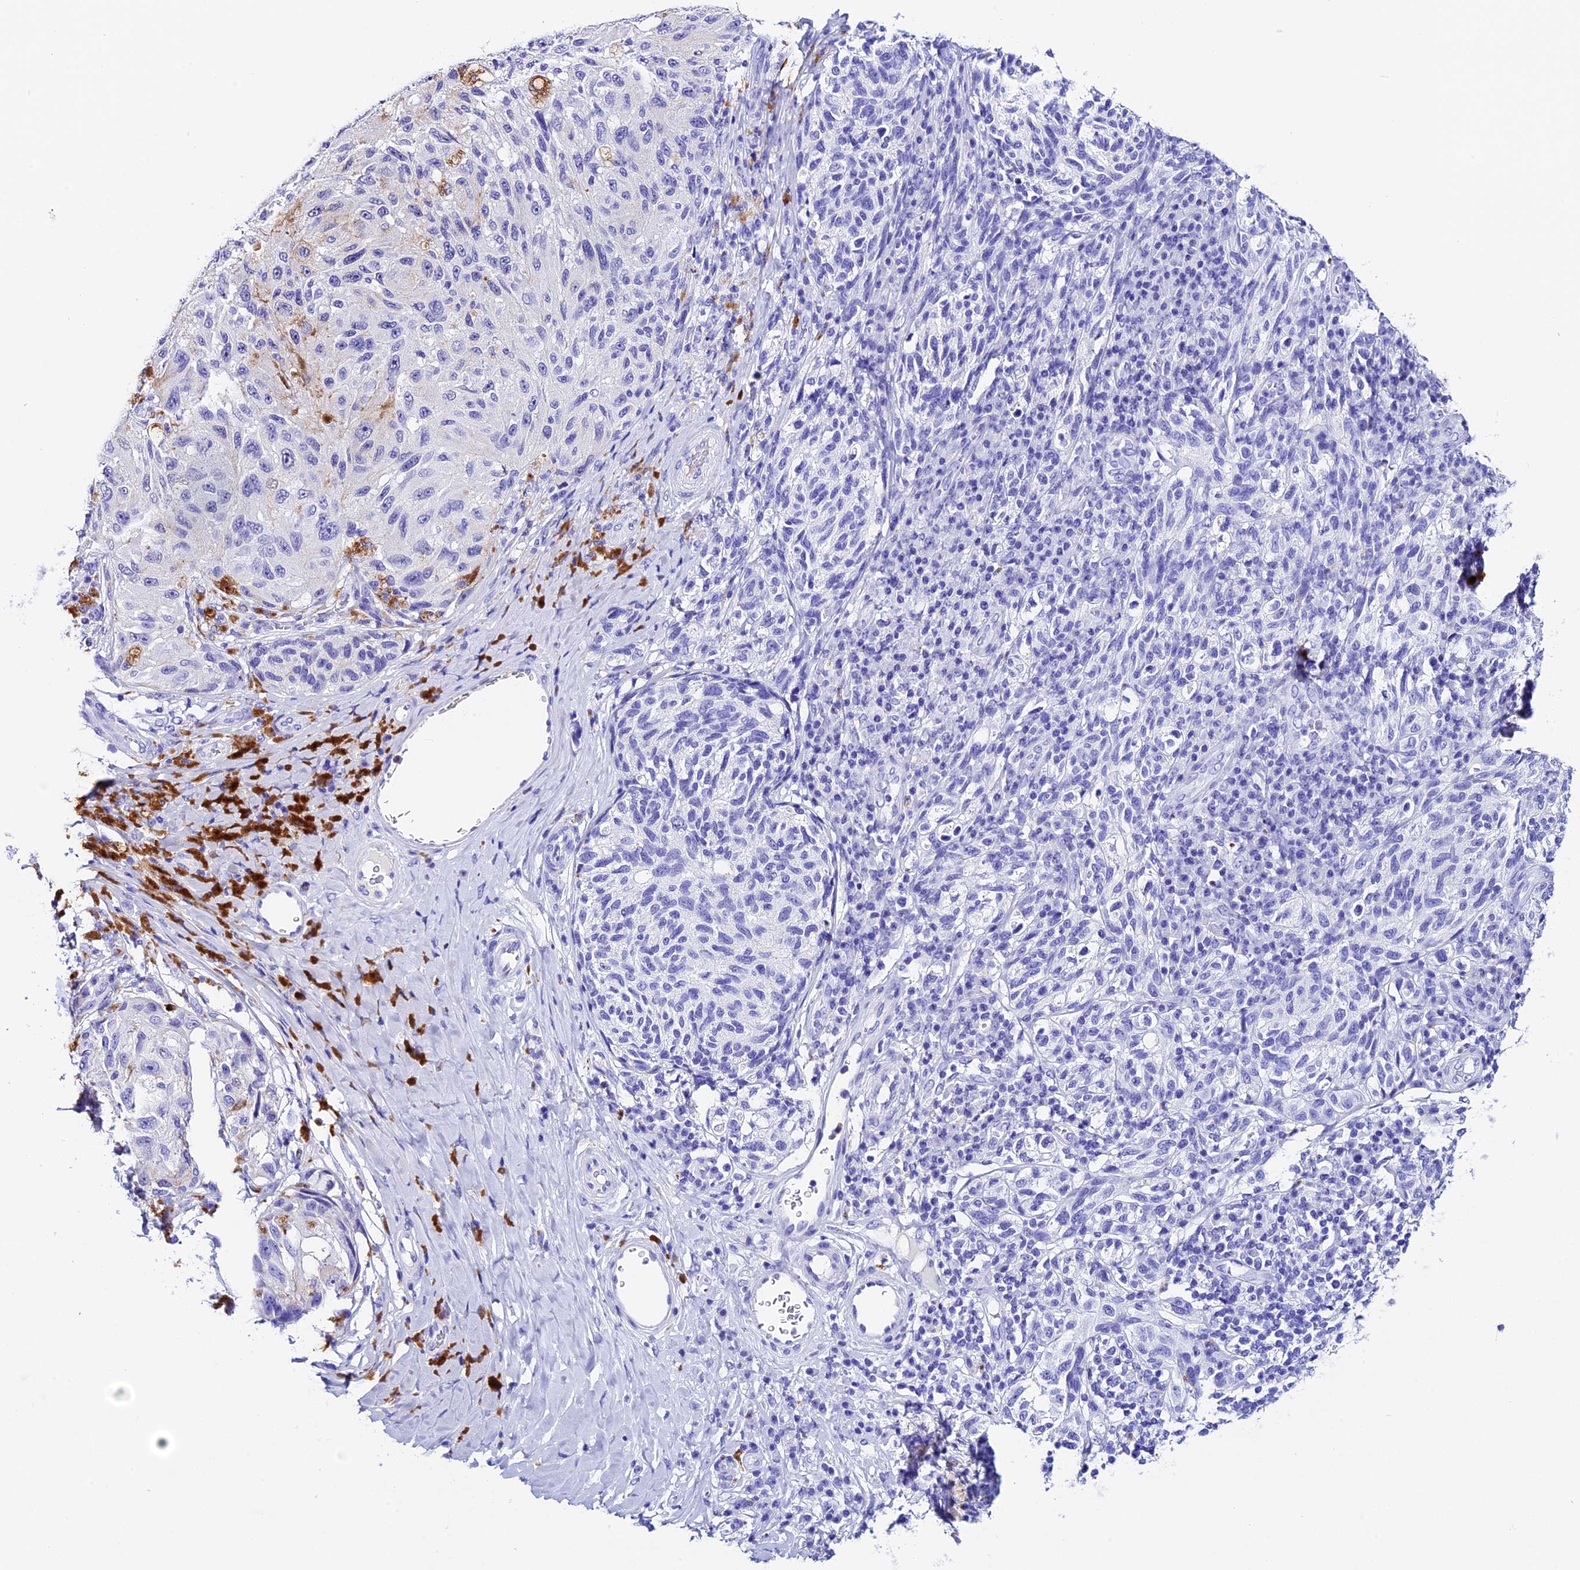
{"staining": {"intensity": "negative", "quantity": "none", "location": "none"}, "tissue": "melanoma", "cell_type": "Tumor cells", "image_type": "cancer", "snomed": [{"axis": "morphology", "description": "Malignant melanoma, NOS"}, {"axis": "topography", "description": "Skin"}], "caption": "Tumor cells show no significant protein expression in malignant melanoma.", "gene": "PSG11", "patient": {"sex": "female", "age": 73}}